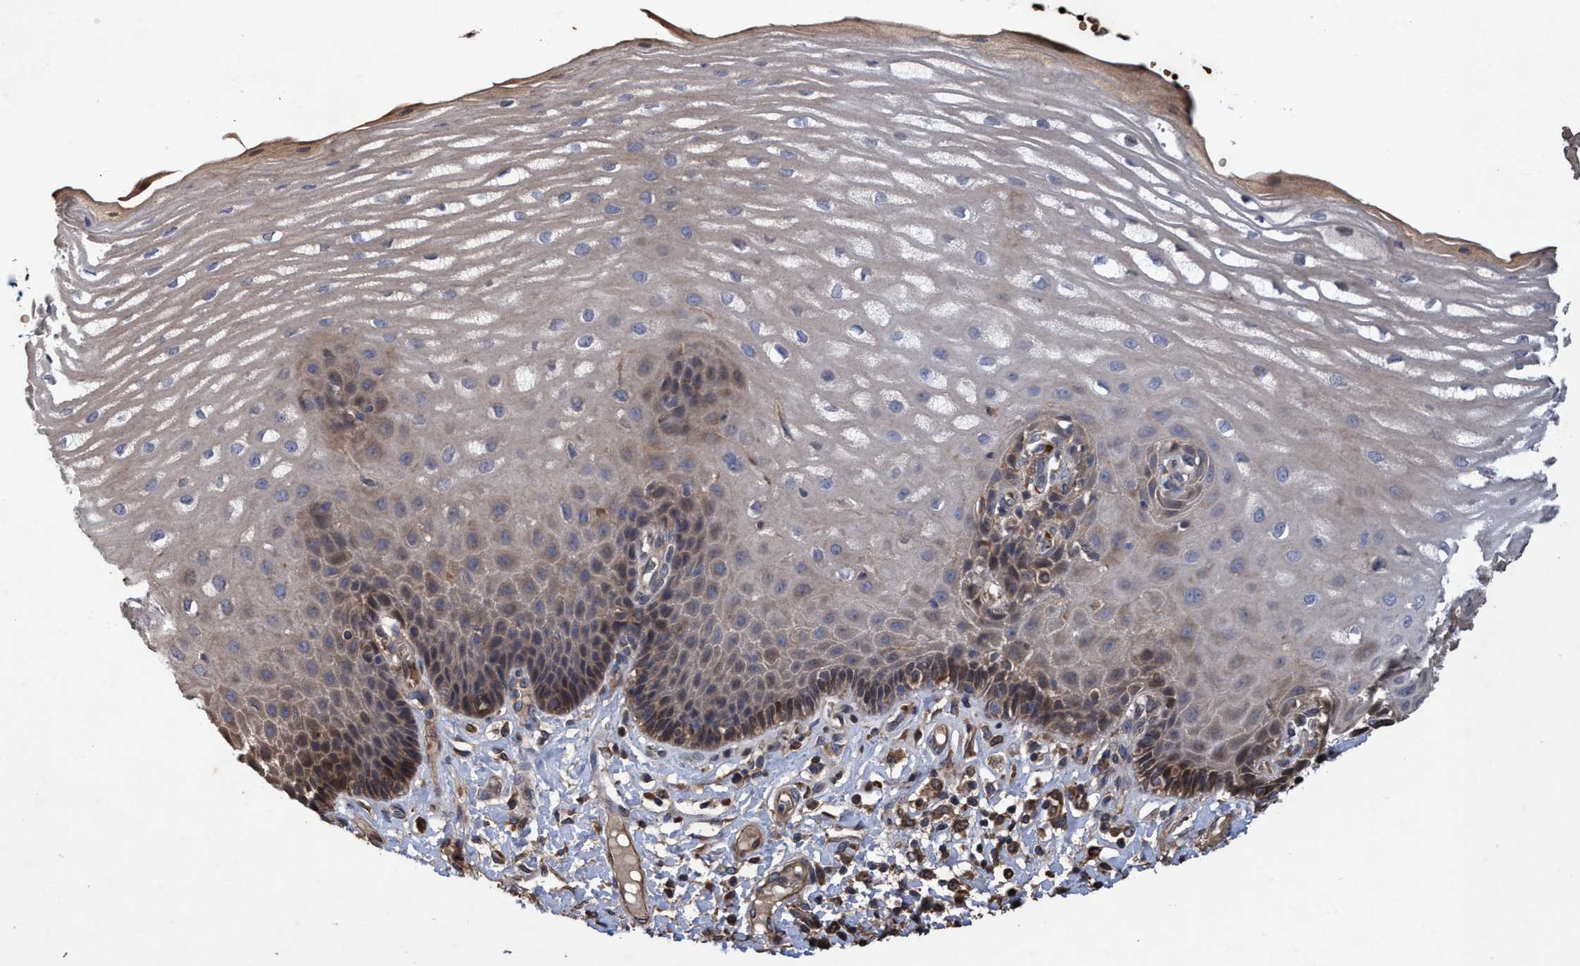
{"staining": {"intensity": "moderate", "quantity": "25%-75%", "location": "cytoplasmic/membranous"}, "tissue": "esophagus", "cell_type": "Squamous epithelial cells", "image_type": "normal", "snomed": [{"axis": "morphology", "description": "Normal tissue, NOS"}, {"axis": "topography", "description": "Esophagus"}], "caption": "IHC of normal human esophagus demonstrates medium levels of moderate cytoplasmic/membranous staining in about 25%-75% of squamous epithelial cells. The protein is stained brown, and the nuclei are stained in blue (DAB IHC with brightfield microscopy, high magnification).", "gene": "CHMP6", "patient": {"sex": "male", "age": 54}}